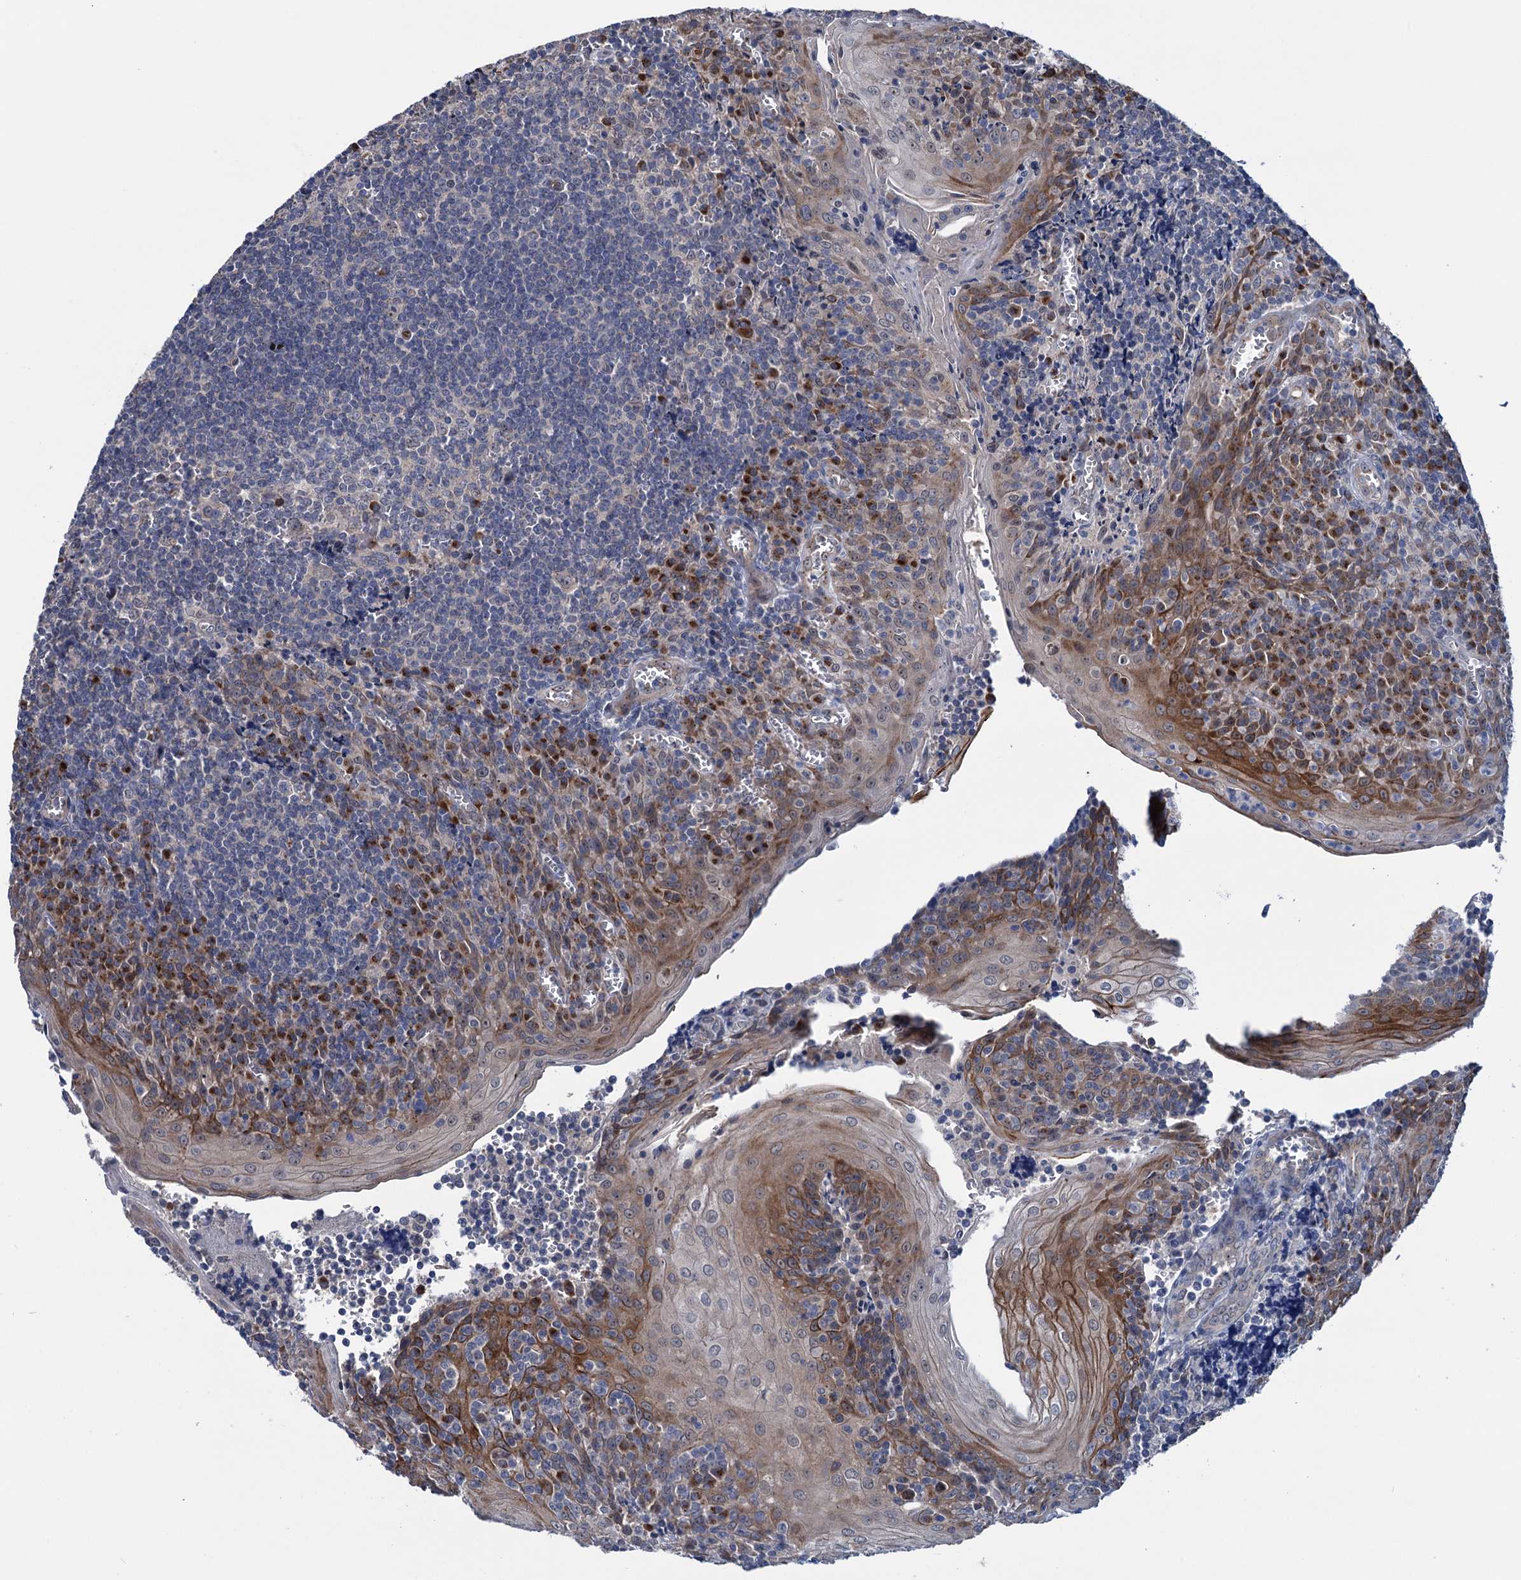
{"staining": {"intensity": "negative", "quantity": "none", "location": "none"}, "tissue": "tonsil", "cell_type": "Germinal center cells", "image_type": "normal", "snomed": [{"axis": "morphology", "description": "Normal tissue, NOS"}, {"axis": "topography", "description": "Tonsil"}], "caption": "High power microscopy histopathology image of an immunohistochemistry photomicrograph of benign tonsil, revealing no significant staining in germinal center cells. (Immunohistochemistry (ihc), brightfield microscopy, high magnification).", "gene": "EYA4", "patient": {"sex": "male", "age": 27}}